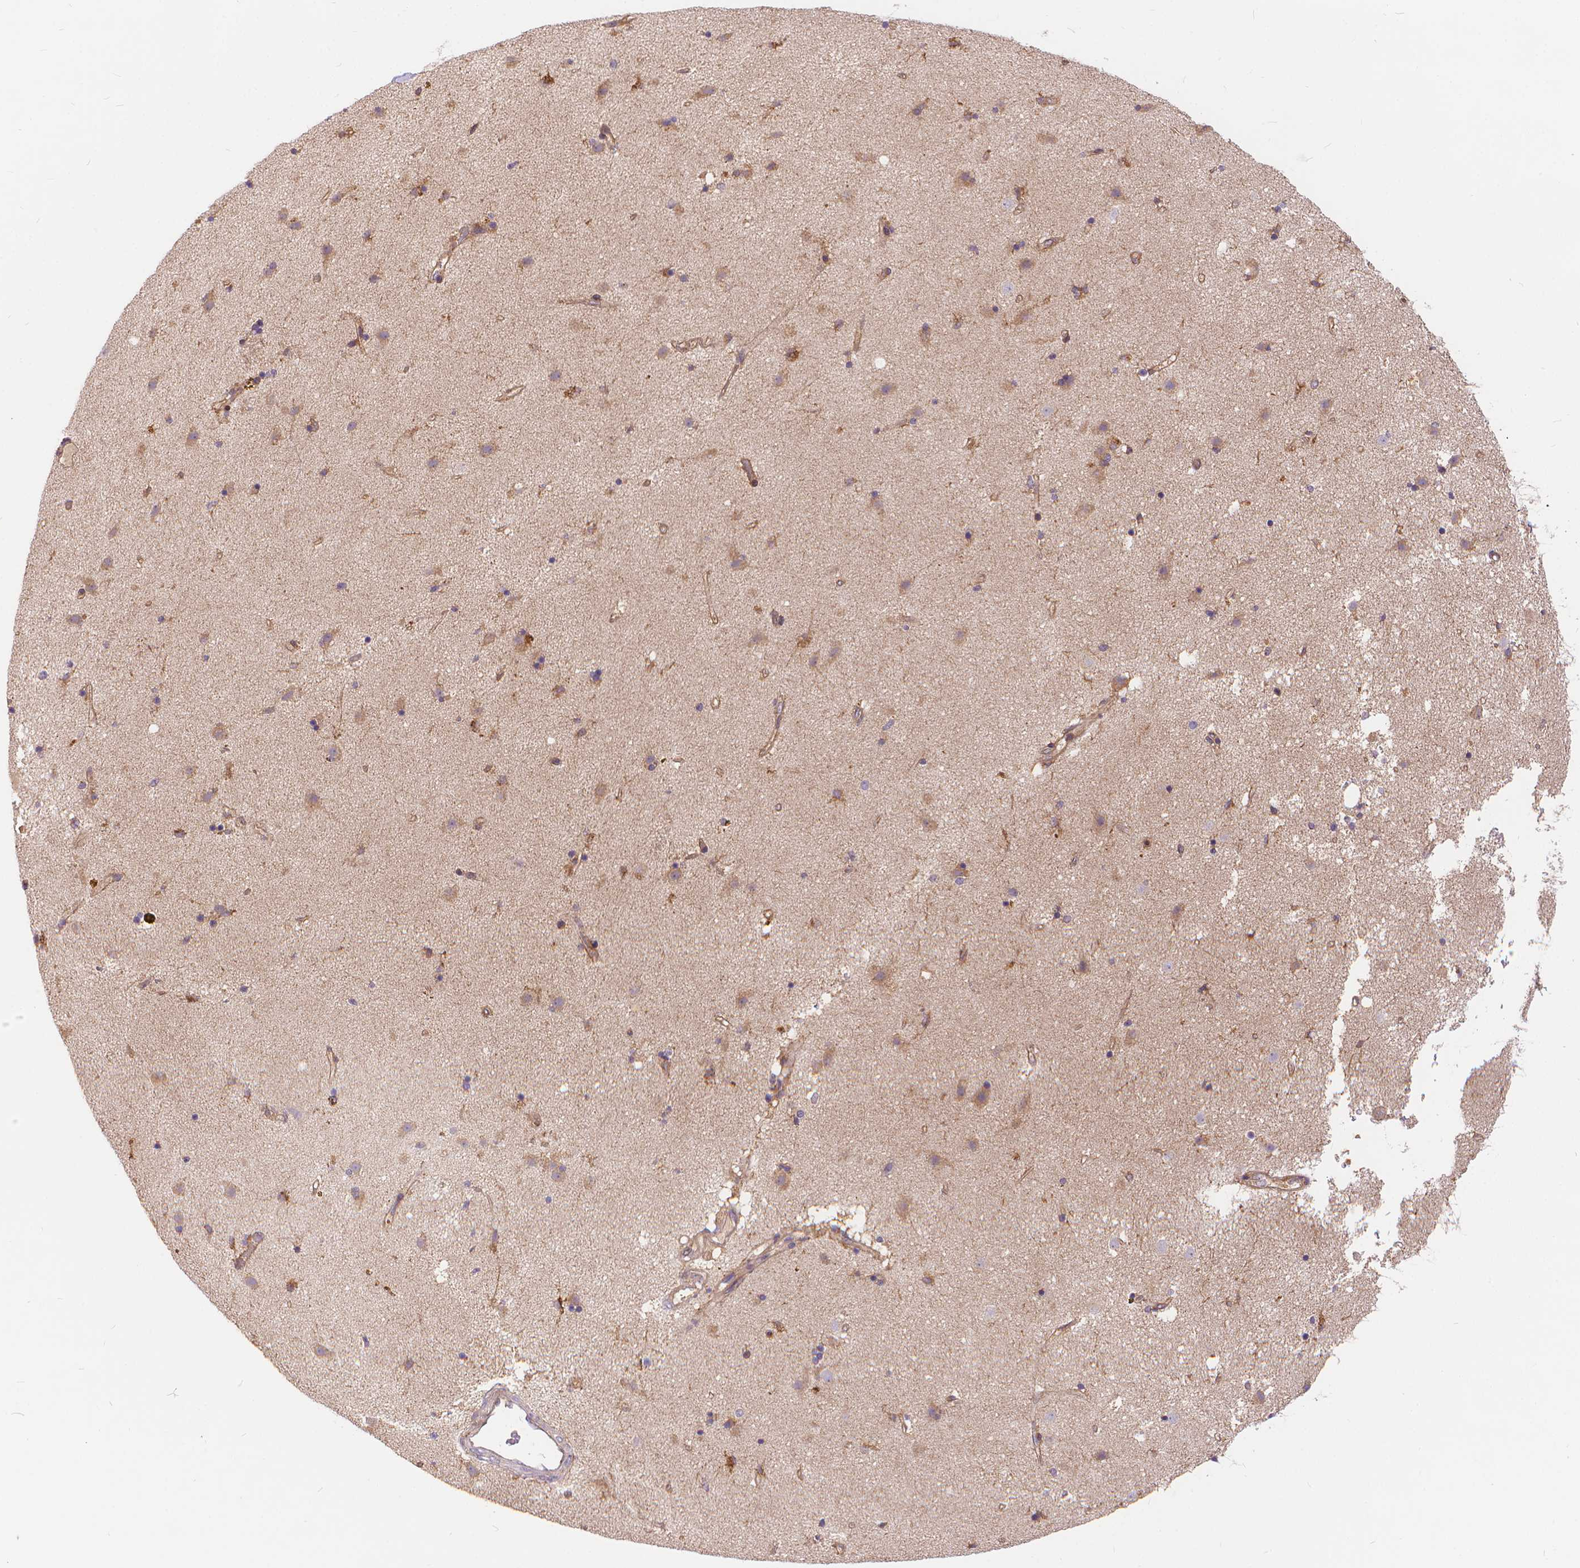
{"staining": {"intensity": "weak", "quantity": "<25%", "location": "cytoplasmic/membranous"}, "tissue": "caudate", "cell_type": "Glial cells", "image_type": "normal", "snomed": [{"axis": "morphology", "description": "Normal tissue, NOS"}, {"axis": "topography", "description": "Lateral ventricle wall"}], "caption": "This histopathology image is of benign caudate stained with immunohistochemistry (IHC) to label a protein in brown with the nuclei are counter-stained blue. There is no staining in glial cells.", "gene": "ARAP1", "patient": {"sex": "female", "age": 71}}